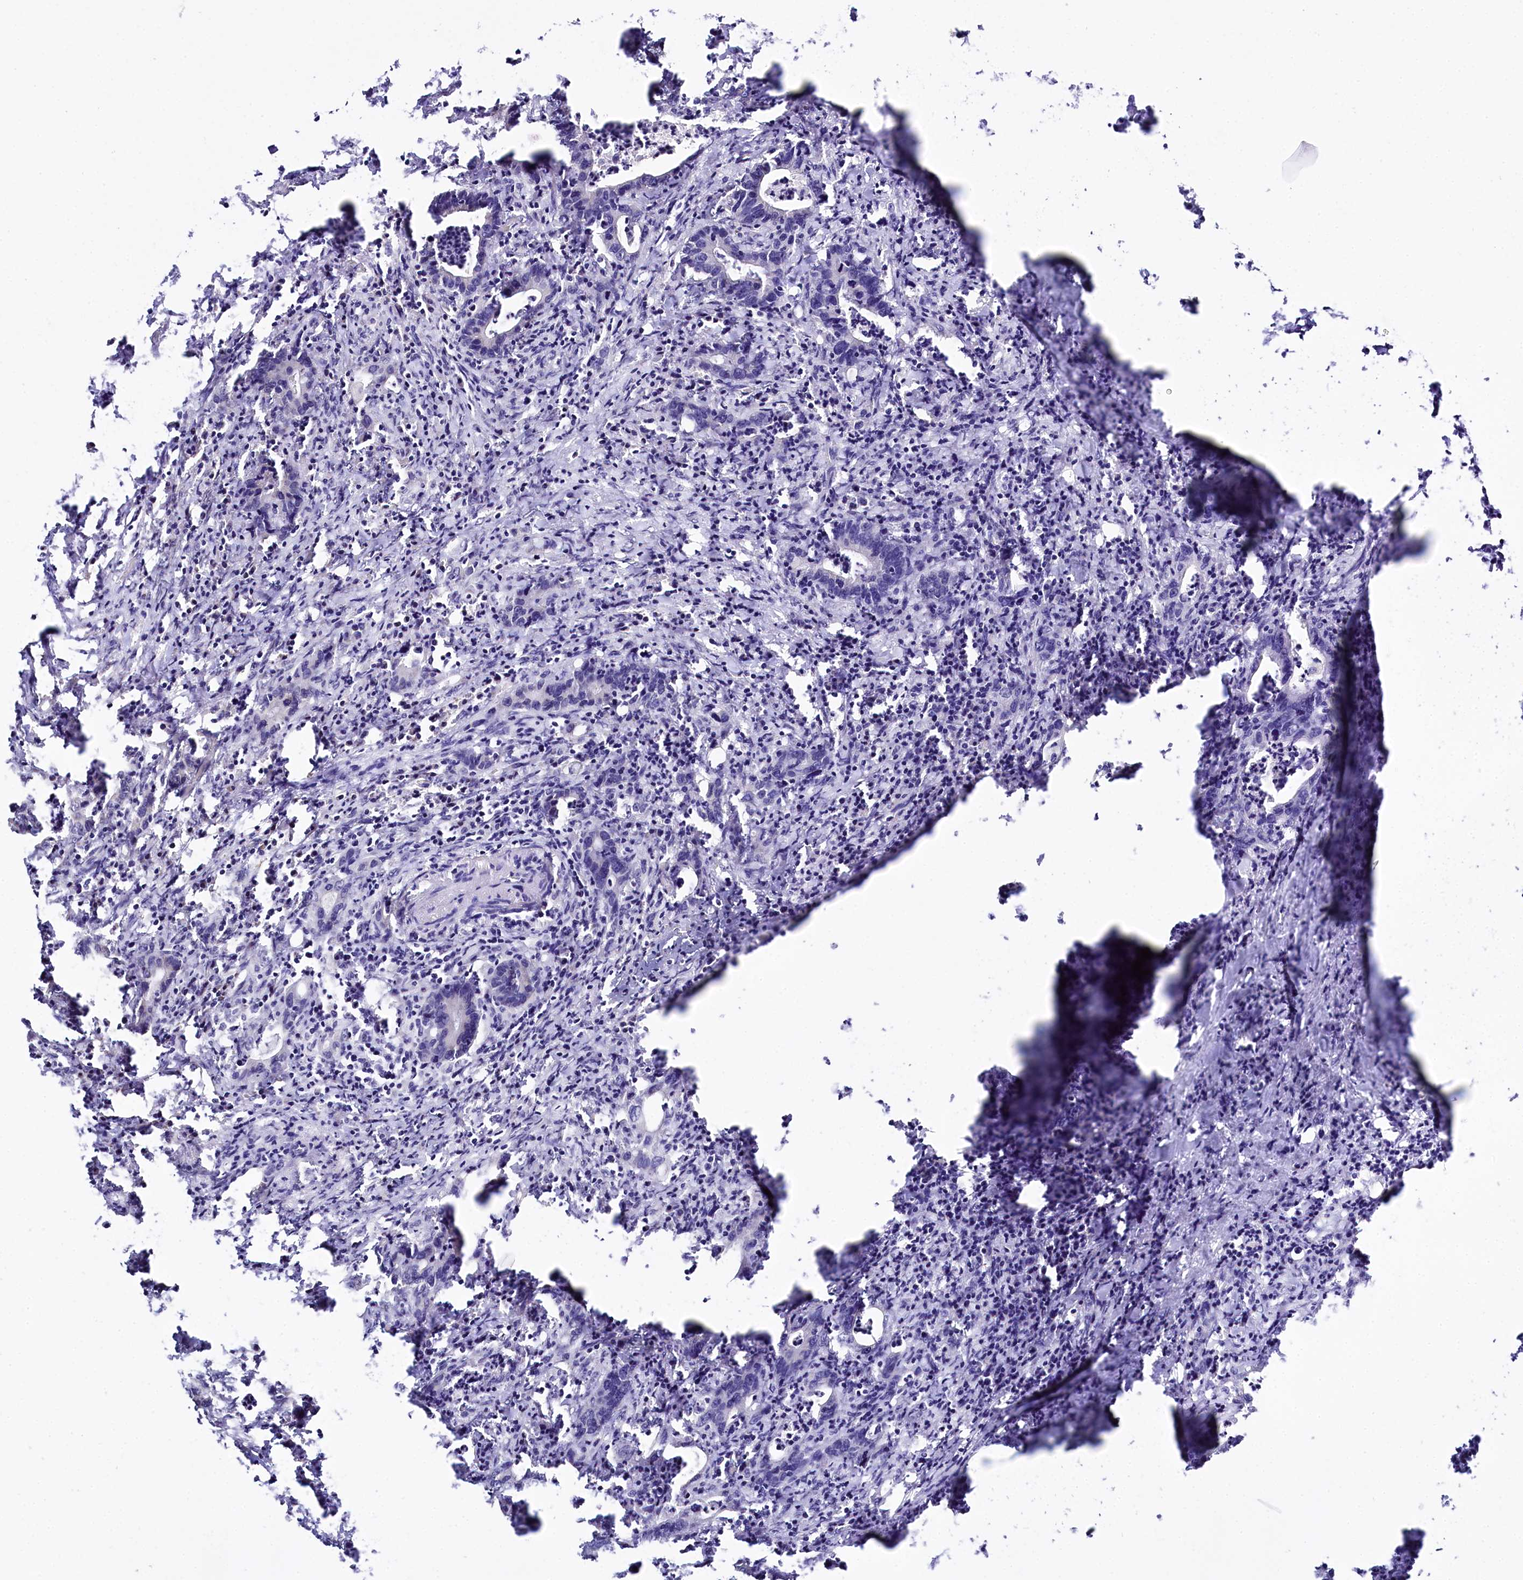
{"staining": {"intensity": "negative", "quantity": "none", "location": "none"}, "tissue": "colorectal cancer", "cell_type": "Tumor cells", "image_type": "cancer", "snomed": [{"axis": "morphology", "description": "Adenocarcinoma, NOS"}, {"axis": "topography", "description": "Colon"}], "caption": "Colorectal cancer (adenocarcinoma) was stained to show a protein in brown. There is no significant staining in tumor cells.", "gene": "SPATS2", "patient": {"sex": "female", "age": 75}}